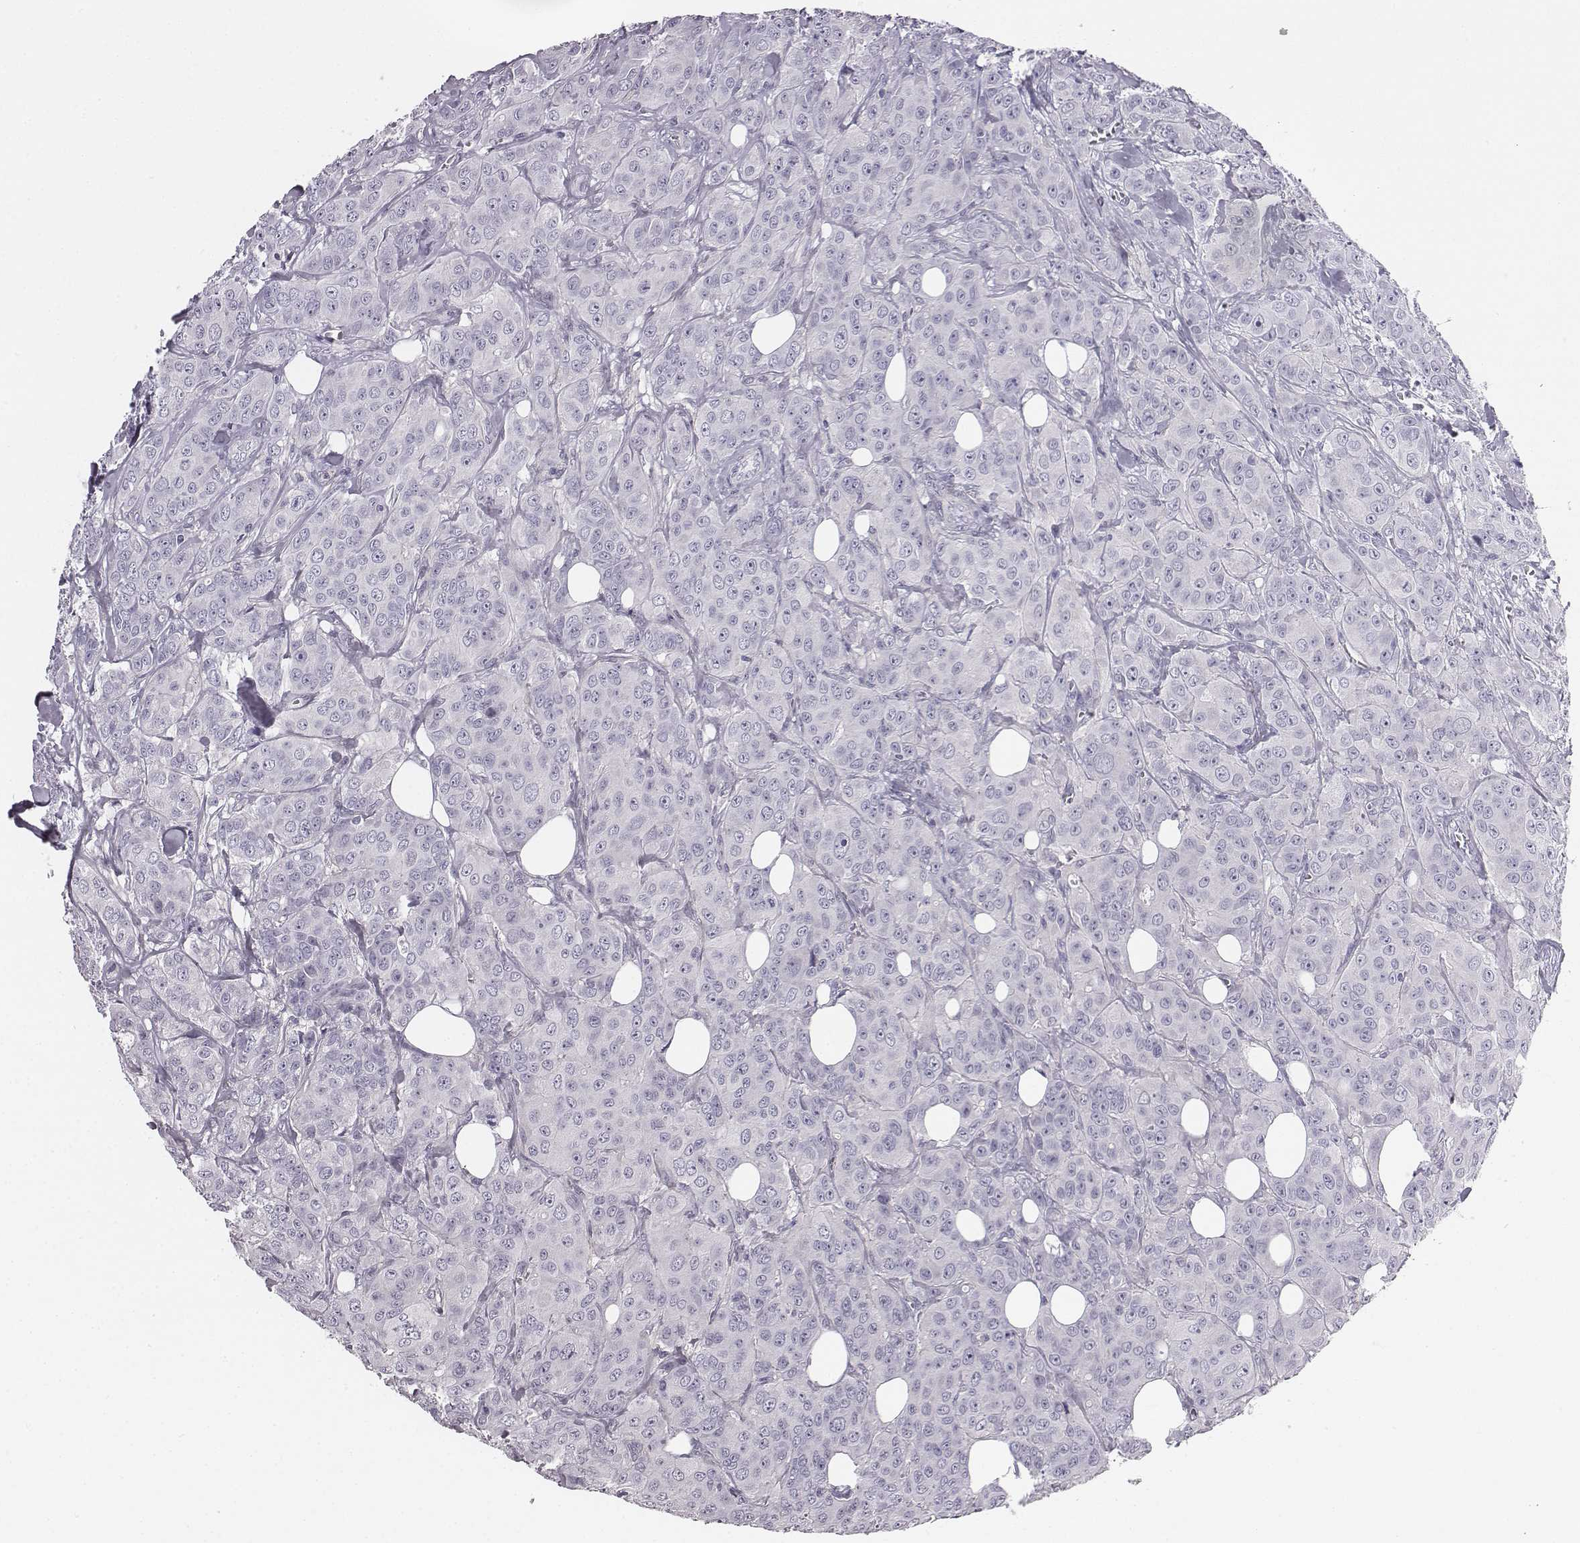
{"staining": {"intensity": "negative", "quantity": "none", "location": "none"}, "tissue": "breast cancer", "cell_type": "Tumor cells", "image_type": "cancer", "snomed": [{"axis": "morphology", "description": "Duct carcinoma"}, {"axis": "topography", "description": "Breast"}], "caption": "Immunohistochemistry (IHC) image of neoplastic tissue: breast cancer stained with DAB (3,3'-diaminobenzidine) shows no significant protein staining in tumor cells.", "gene": "ADAM7", "patient": {"sex": "female", "age": 43}}